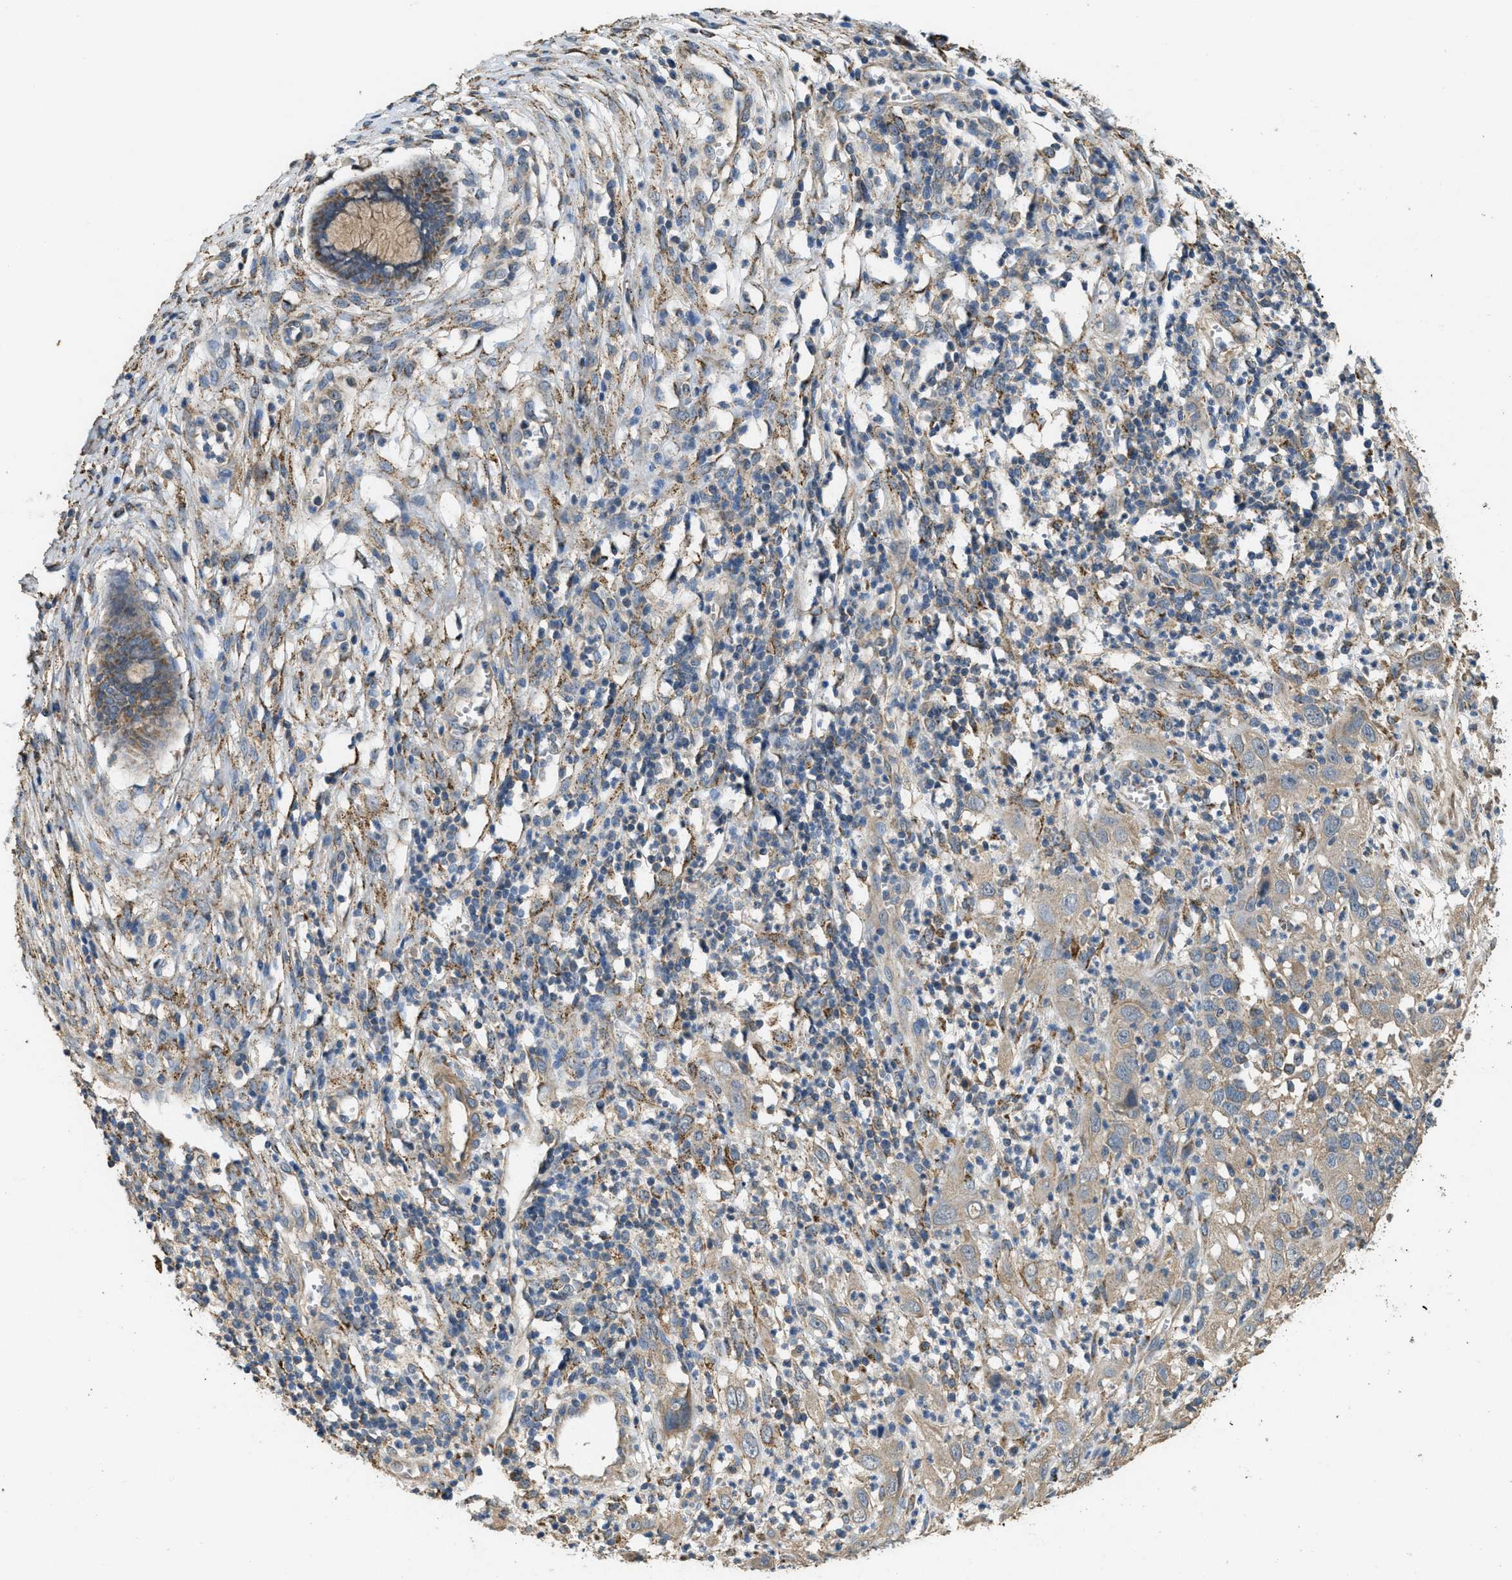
{"staining": {"intensity": "negative", "quantity": "none", "location": "none"}, "tissue": "cervical cancer", "cell_type": "Tumor cells", "image_type": "cancer", "snomed": [{"axis": "morphology", "description": "Squamous cell carcinoma, NOS"}, {"axis": "topography", "description": "Cervix"}], "caption": "Immunohistochemistry micrograph of human cervical cancer stained for a protein (brown), which displays no expression in tumor cells.", "gene": "THBS2", "patient": {"sex": "female", "age": 32}}